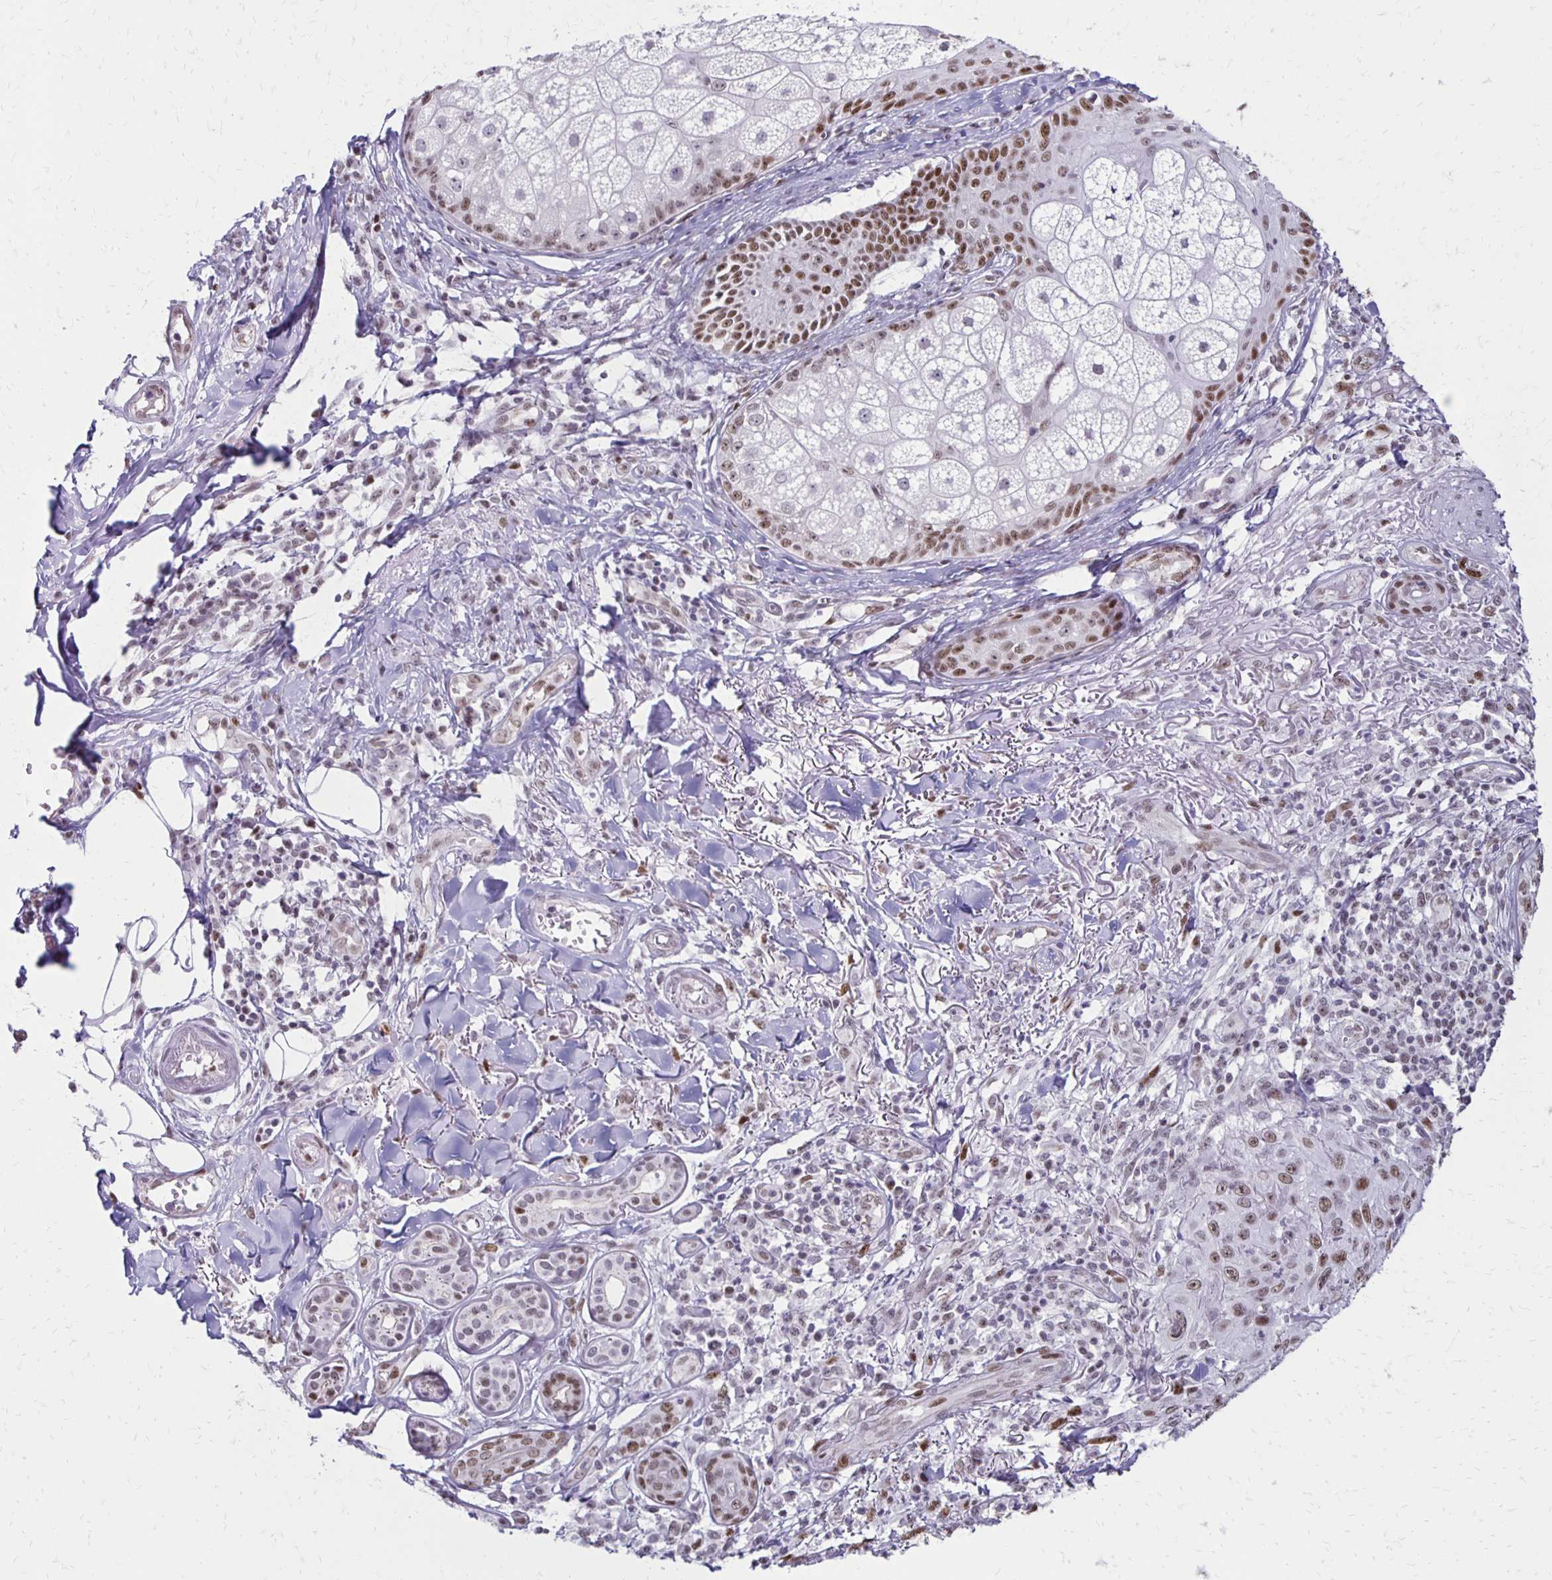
{"staining": {"intensity": "weak", "quantity": ">75%", "location": "nuclear"}, "tissue": "skin cancer", "cell_type": "Tumor cells", "image_type": "cancer", "snomed": [{"axis": "morphology", "description": "Squamous cell carcinoma, NOS"}, {"axis": "topography", "description": "Skin"}], "caption": "Immunohistochemistry (IHC) histopathology image of neoplastic tissue: skin cancer (squamous cell carcinoma) stained using immunohistochemistry demonstrates low levels of weak protein expression localized specifically in the nuclear of tumor cells, appearing as a nuclear brown color.", "gene": "DDB2", "patient": {"sex": "male", "age": 75}}